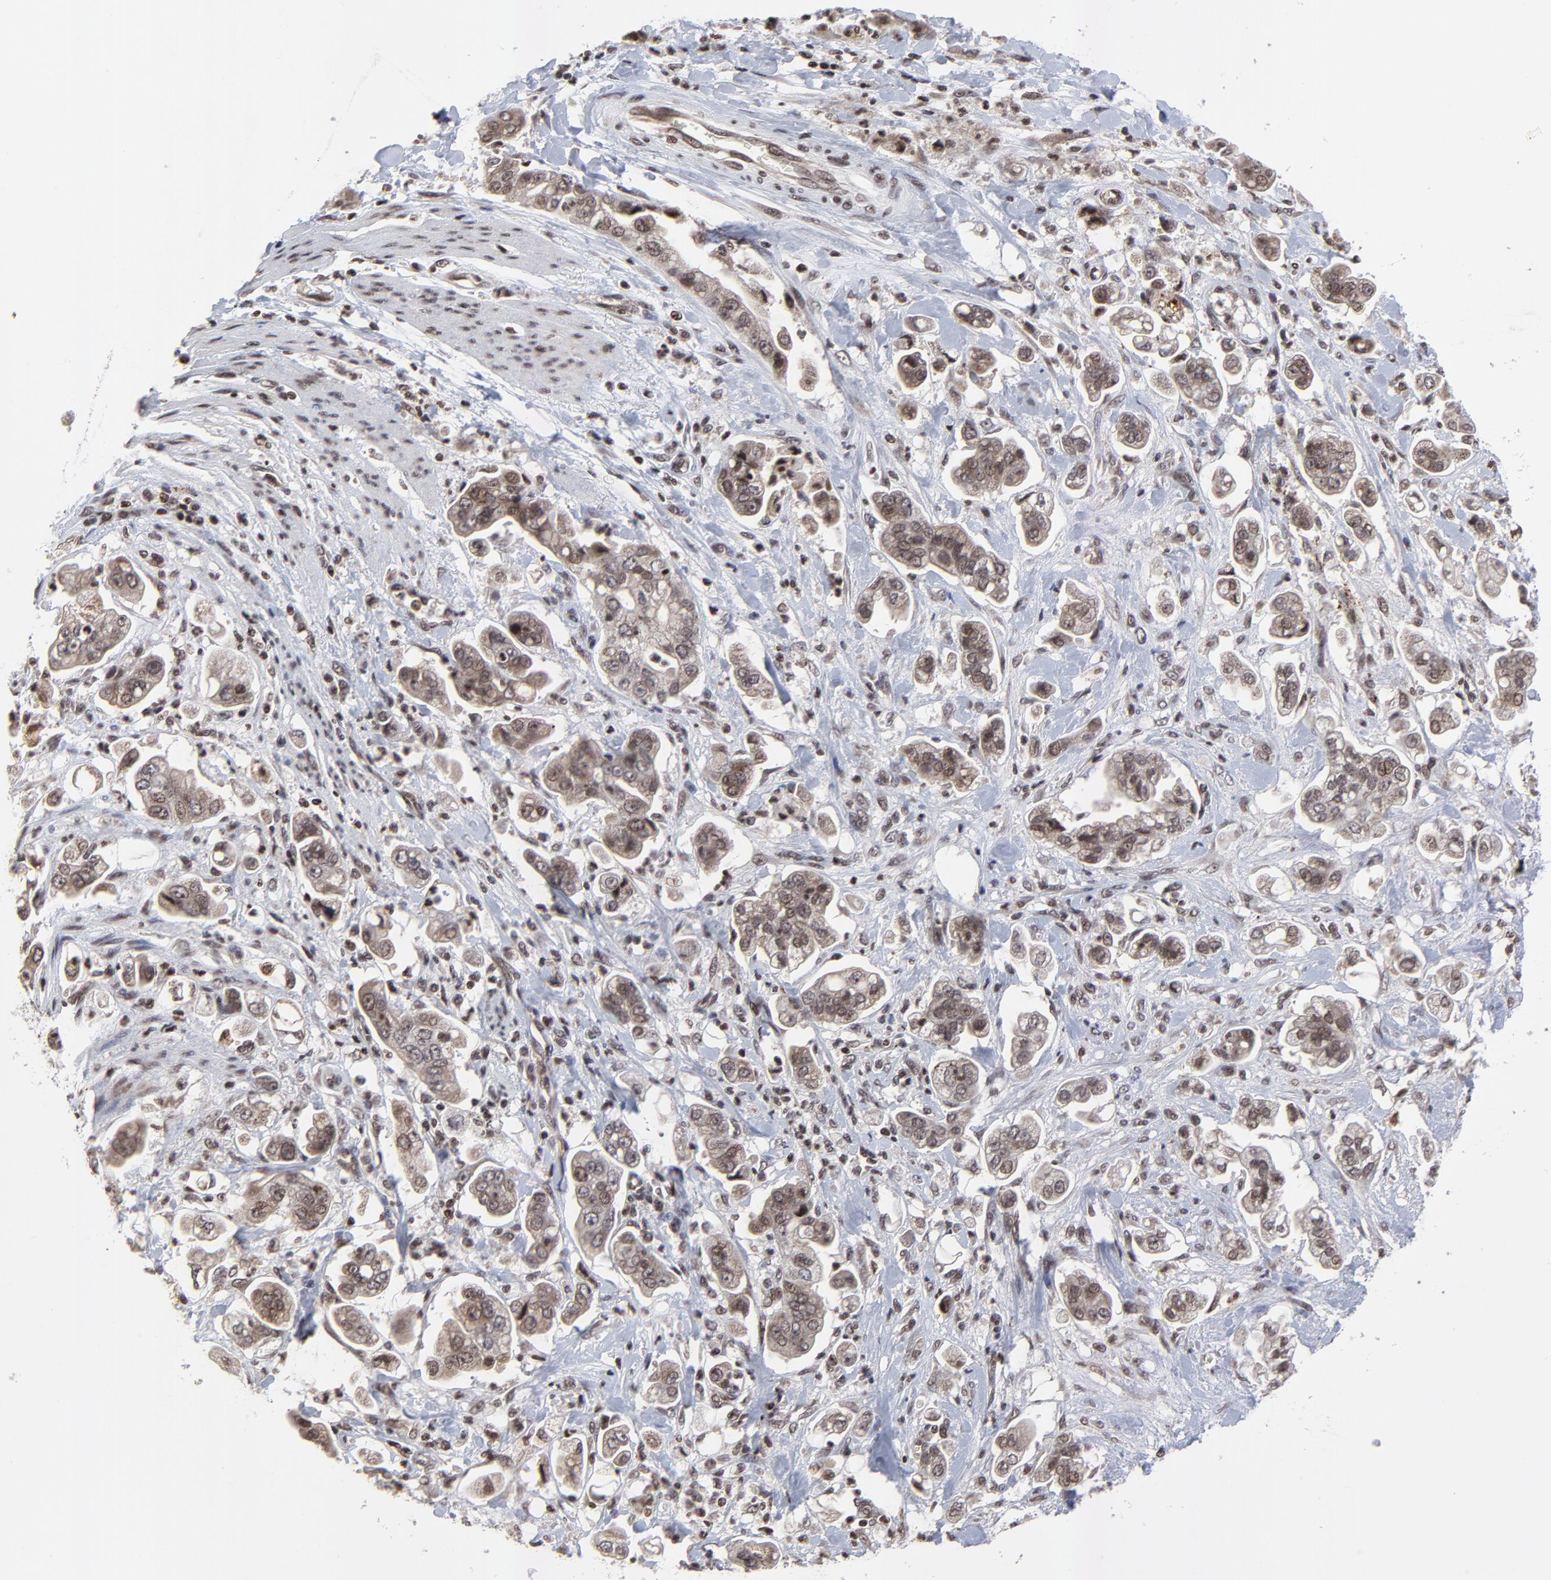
{"staining": {"intensity": "moderate", "quantity": ">75%", "location": "cytoplasmic/membranous,nuclear"}, "tissue": "stomach cancer", "cell_type": "Tumor cells", "image_type": "cancer", "snomed": [{"axis": "morphology", "description": "Adenocarcinoma, NOS"}, {"axis": "topography", "description": "Stomach"}], "caption": "Immunohistochemical staining of stomach adenocarcinoma displays medium levels of moderate cytoplasmic/membranous and nuclear positivity in about >75% of tumor cells.", "gene": "ZNF777", "patient": {"sex": "male", "age": 62}}